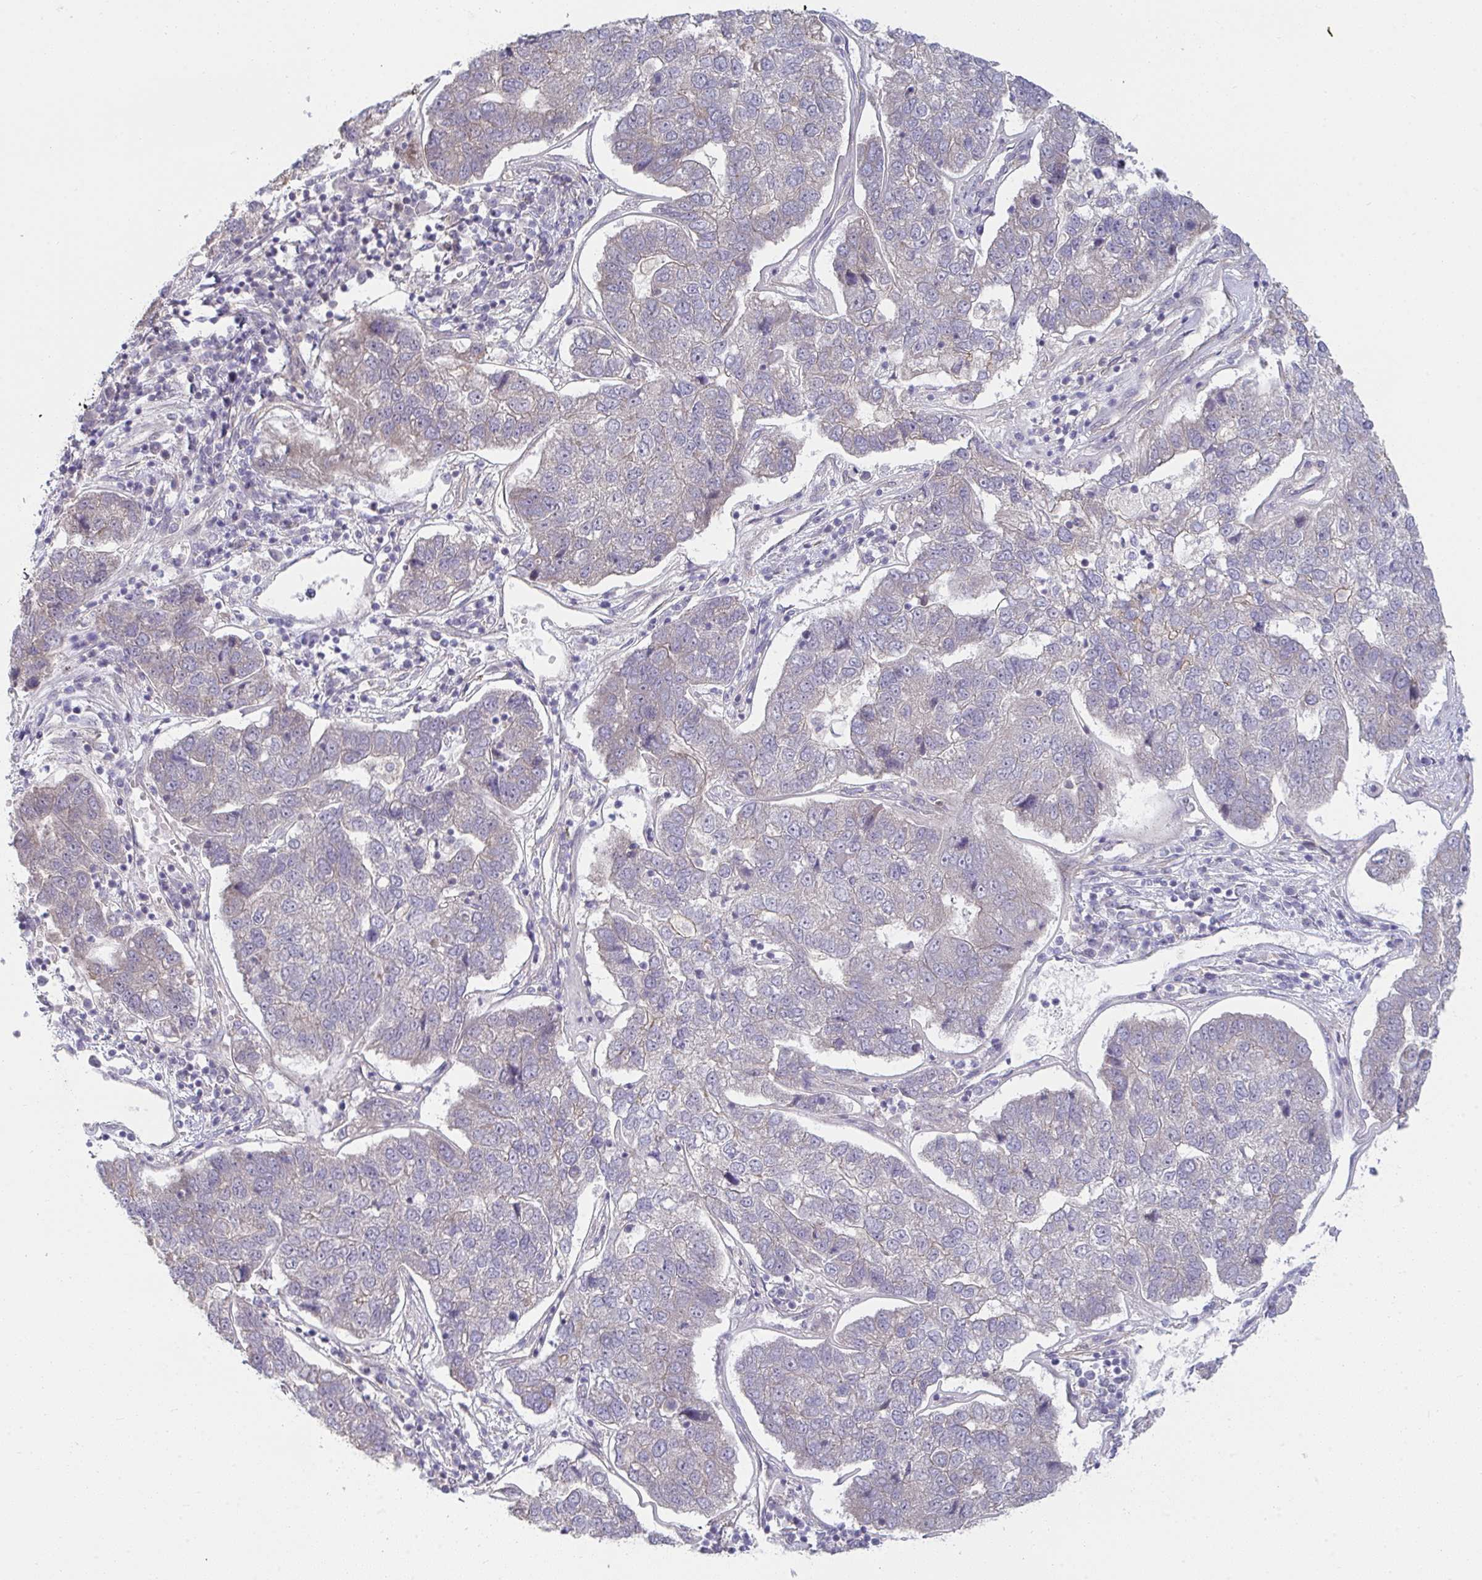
{"staining": {"intensity": "negative", "quantity": "none", "location": "none"}, "tissue": "pancreatic cancer", "cell_type": "Tumor cells", "image_type": "cancer", "snomed": [{"axis": "morphology", "description": "Adenocarcinoma, NOS"}, {"axis": "topography", "description": "Pancreas"}], "caption": "An immunohistochemistry (IHC) histopathology image of adenocarcinoma (pancreatic) is shown. There is no staining in tumor cells of adenocarcinoma (pancreatic).", "gene": "CASP9", "patient": {"sex": "female", "age": 61}}